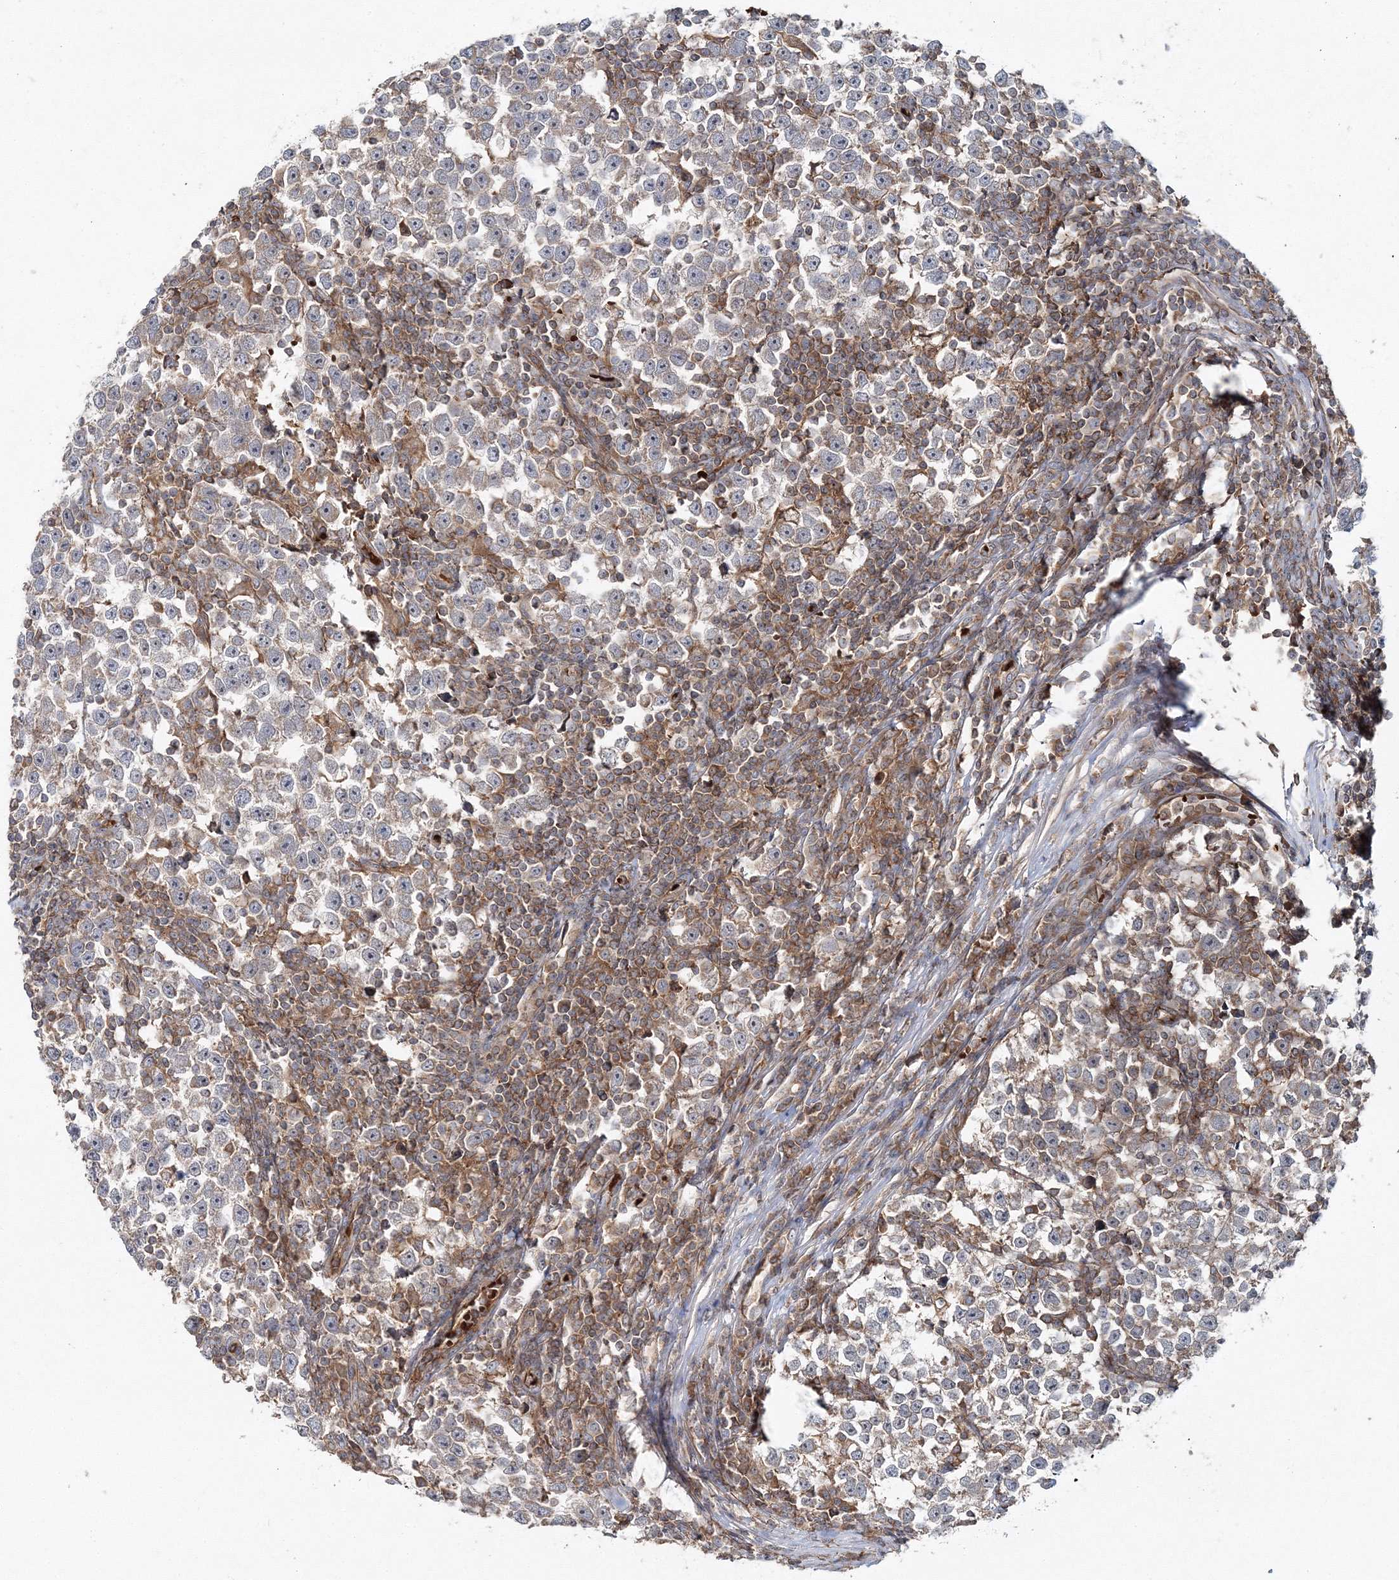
{"staining": {"intensity": "weak", "quantity": "<25%", "location": "cytoplasmic/membranous"}, "tissue": "testis cancer", "cell_type": "Tumor cells", "image_type": "cancer", "snomed": [{"axis": "morphology", "description": "Normal tissue, NOS"}, {"axis": "morphology", "description": "Seminoma, NOS"}, {"axis": "topography", "description": "Testis"}], "caption": "Immunohistochemistry (IHC) image of neoplastic tissue: human testis cancer (seminoma) stained with DAB (3,3'-diaminobenzidine) demonstrates no significant protein expression in tumor cells.", "gene": "PCBD2", "patient": {"sex": "male", "age": 43}}